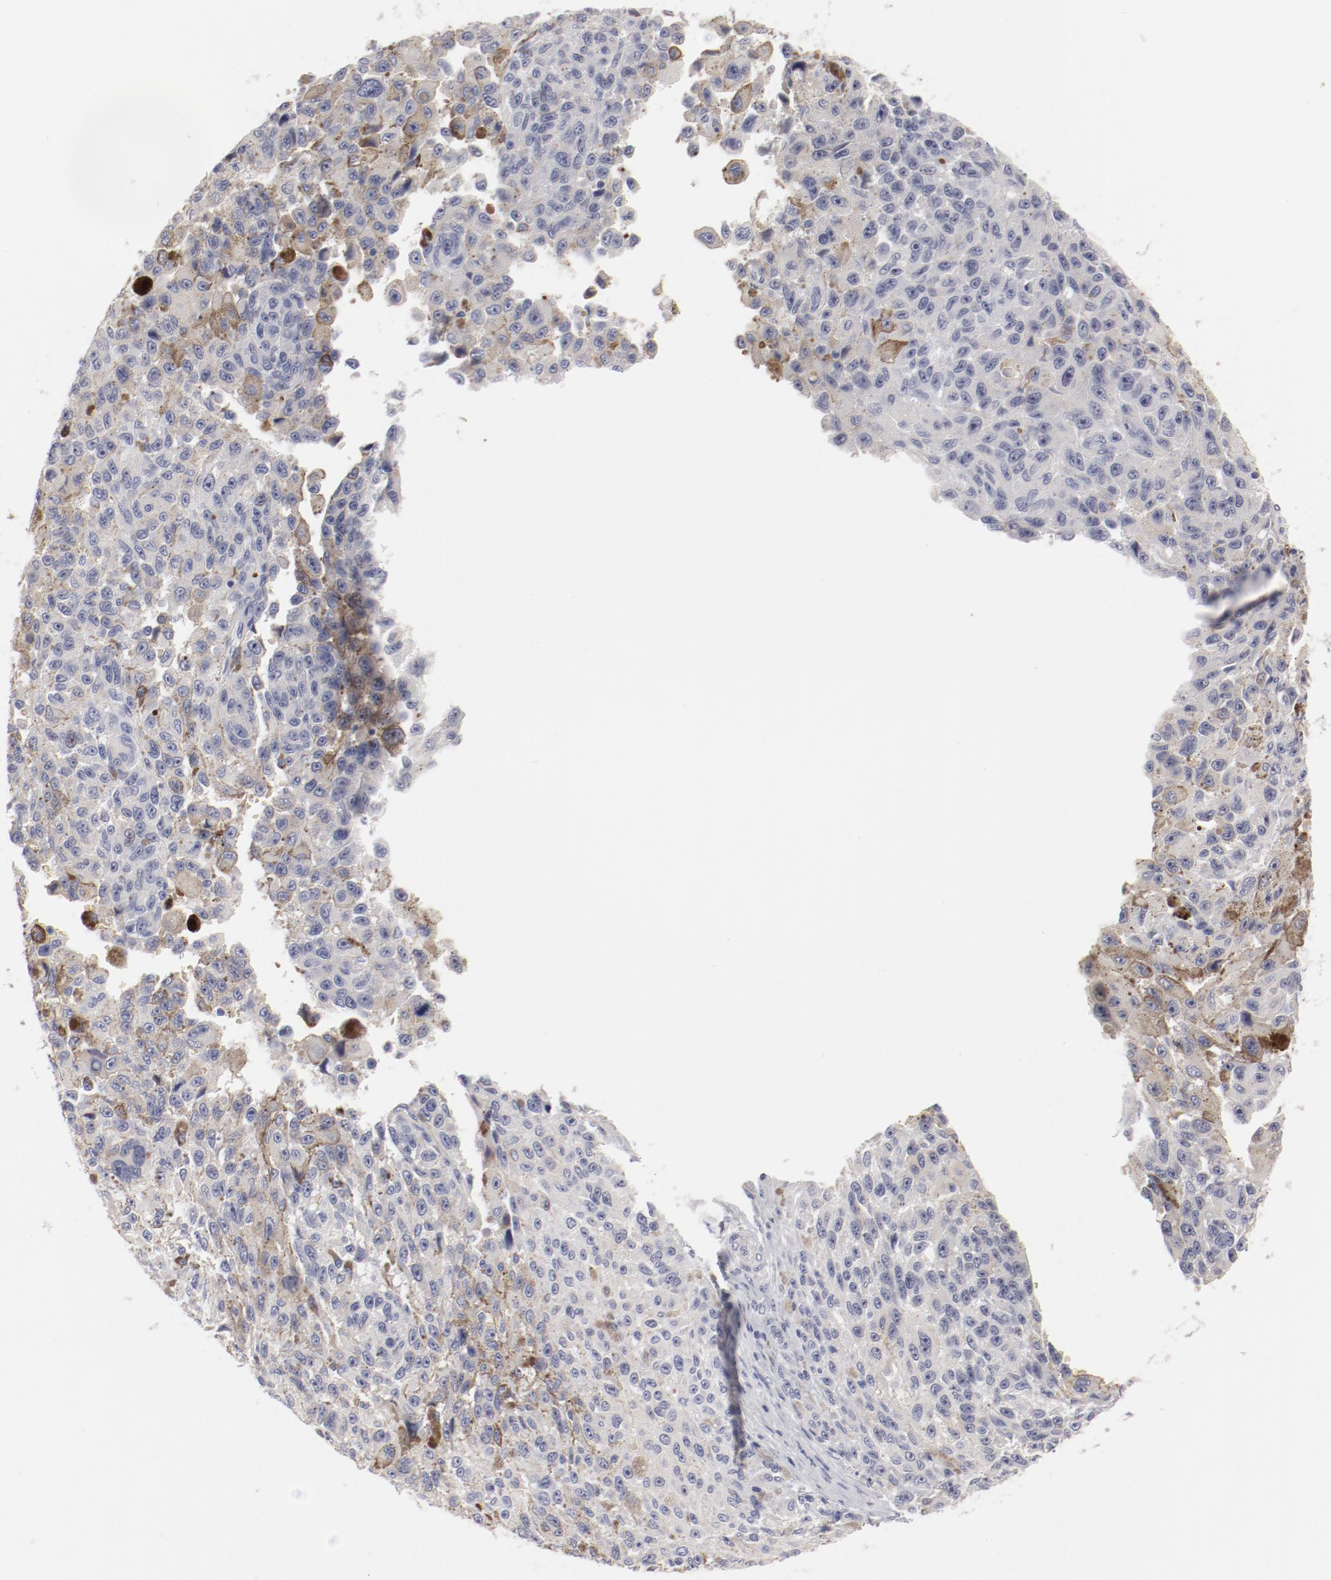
{"staining": {"intensity": "weak", "quantity": "25%-75%", "location": "cytoplasmic/membranous"}, "tissue": "melanoma", "cell_type": "Tumor cells", "image_type": "cancer", "snomed": [{"axis": "morphology", "description": "Malignant melanoma, NOS"}, {"axis": "topography", "description": "Skin"}], "caption": "The photomicrograph shows a brown stain indicating the presence of a protein in the cytoplasmic/membranous of tumor cells in melanoma.", "gene": "LAX1", "patient": {"sex": "male", "age": 81}}